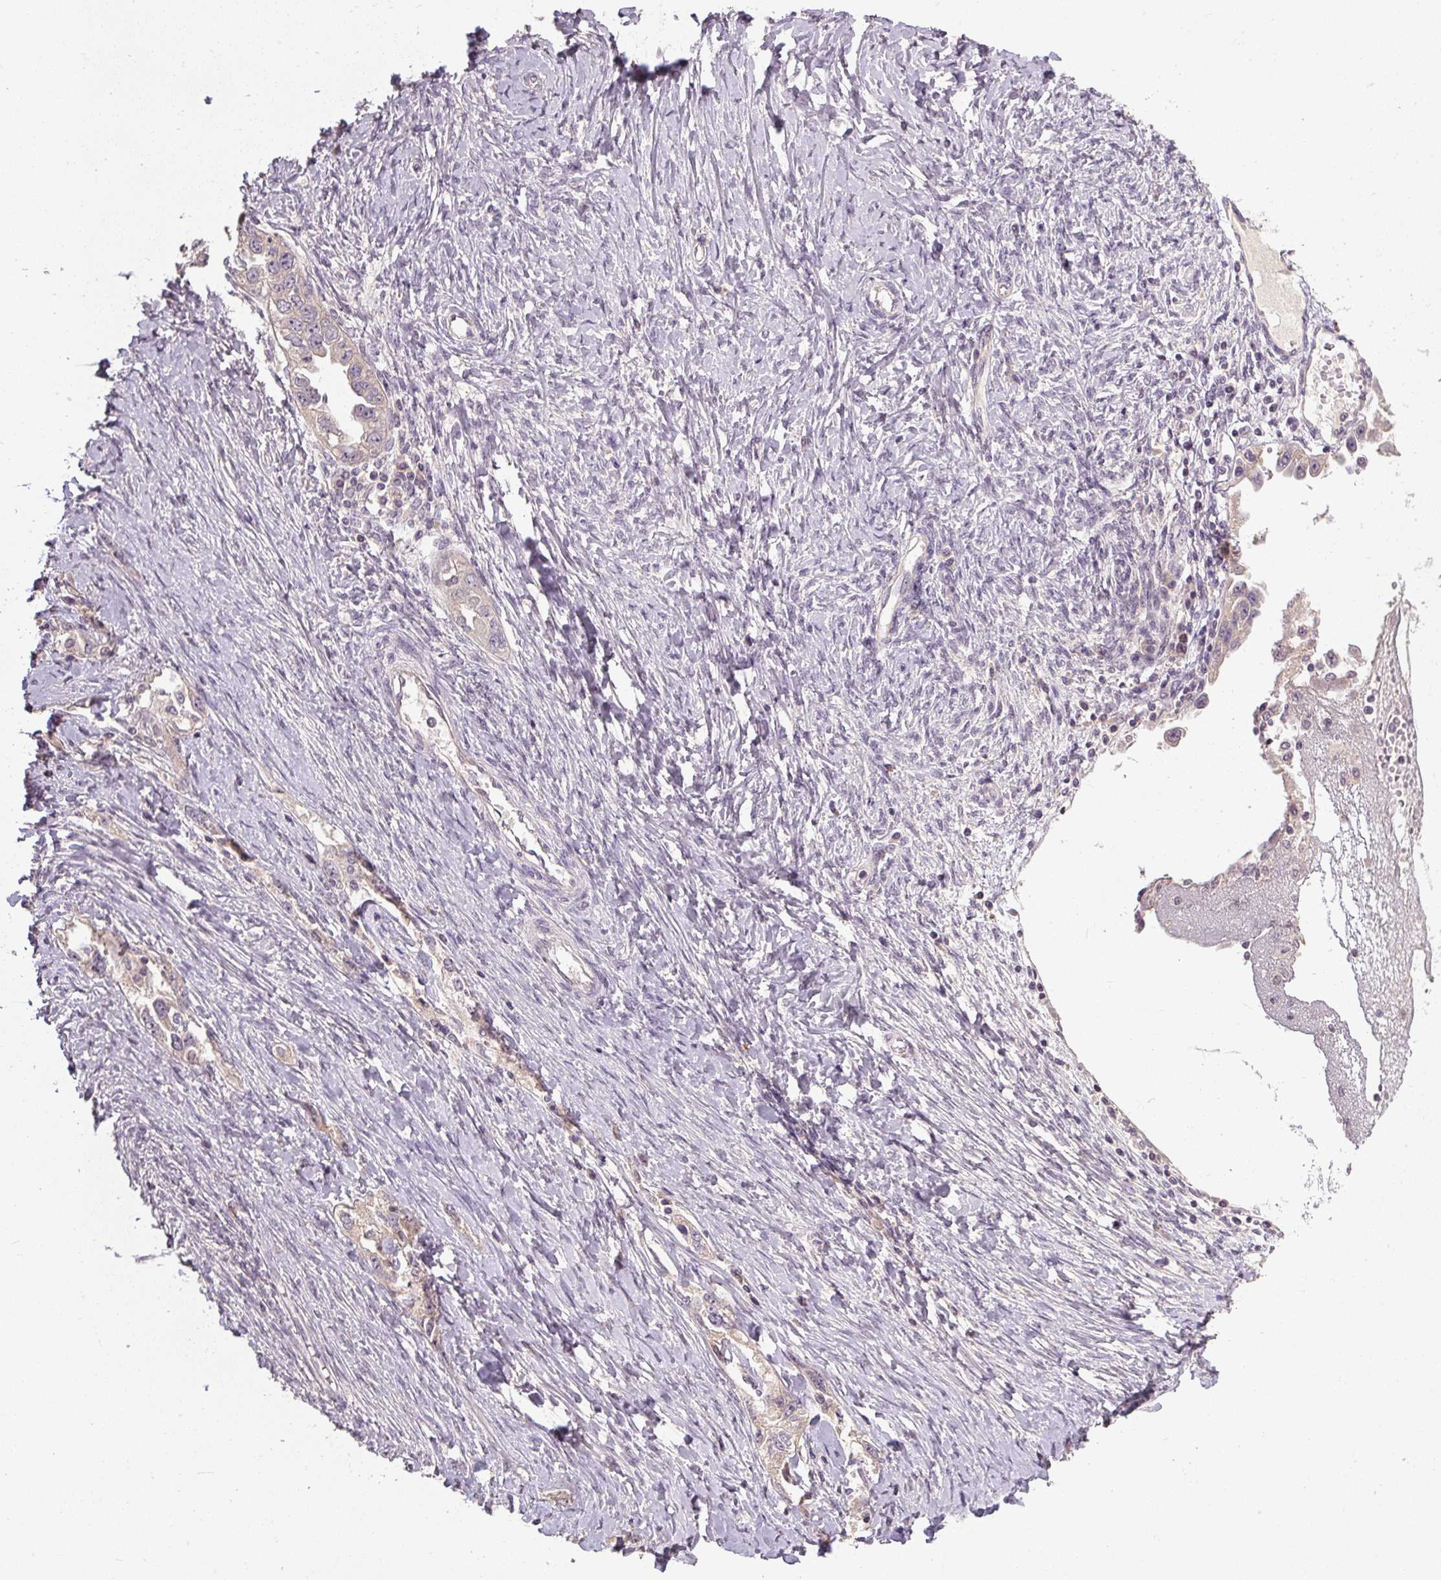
{"staining": {"intensity": "negative", "quantity": "none", "location": "none"}, "tissue": "ovarian cancer", "cell_type": "Tumor cells", "image_type": "cancer", "snomed": [{"axis": "morphology", "description": "Carcinoma, NOS"}, {"axis": "morphology", "description": "Cystadenocarcinoma, serous, NOS"}, {"axis": "topography", "description": "Ovary"}], "caption": "A high-resolution photomicrograph shows immunohistochemistry staining of ovarian carcinoma, which displays no significant staining in tumor cells.", "gene": "CFAP65", "patient": {"sex": "female", "age": 69}}